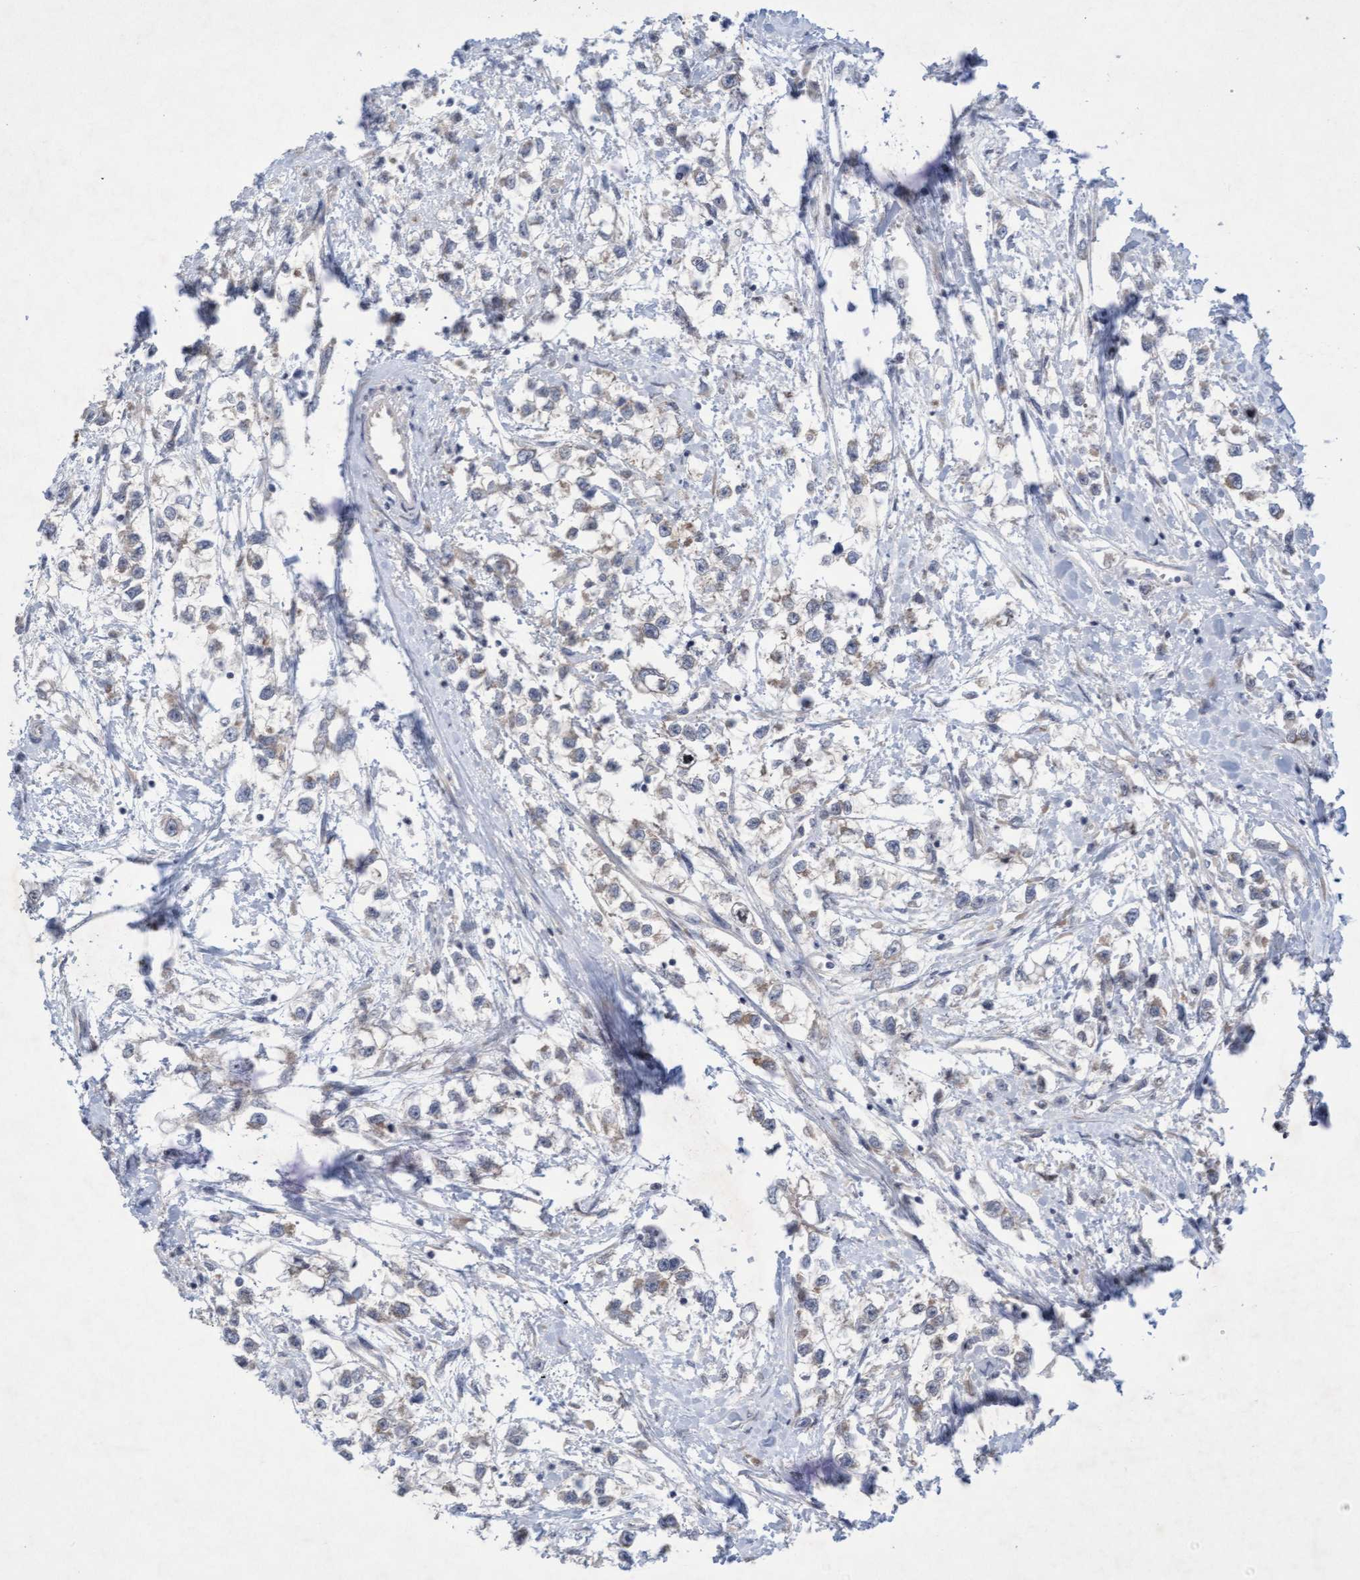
{"staining": {"intensity": "weak", "quantity": "<25%", "location": "cytoplasmic/membranous"}, "tissue": "testis cancer", "cell_type": "Tumor cells", "image_type": "cancer", "snomed": [{"axis": "morphology", "description": "Seminoma, NOS"}, {"axis": "morphology", "description": "Carcinoma, Embryonal, NOS"}, {"axis": "topography", "description": "Testis"}], "caption": "Protein analysis of testis embryonal carcinoma reveals no significant positivity in tumor cells.", "gene": "DDHD2", "patient": {"sex": "male", "age": 51}}